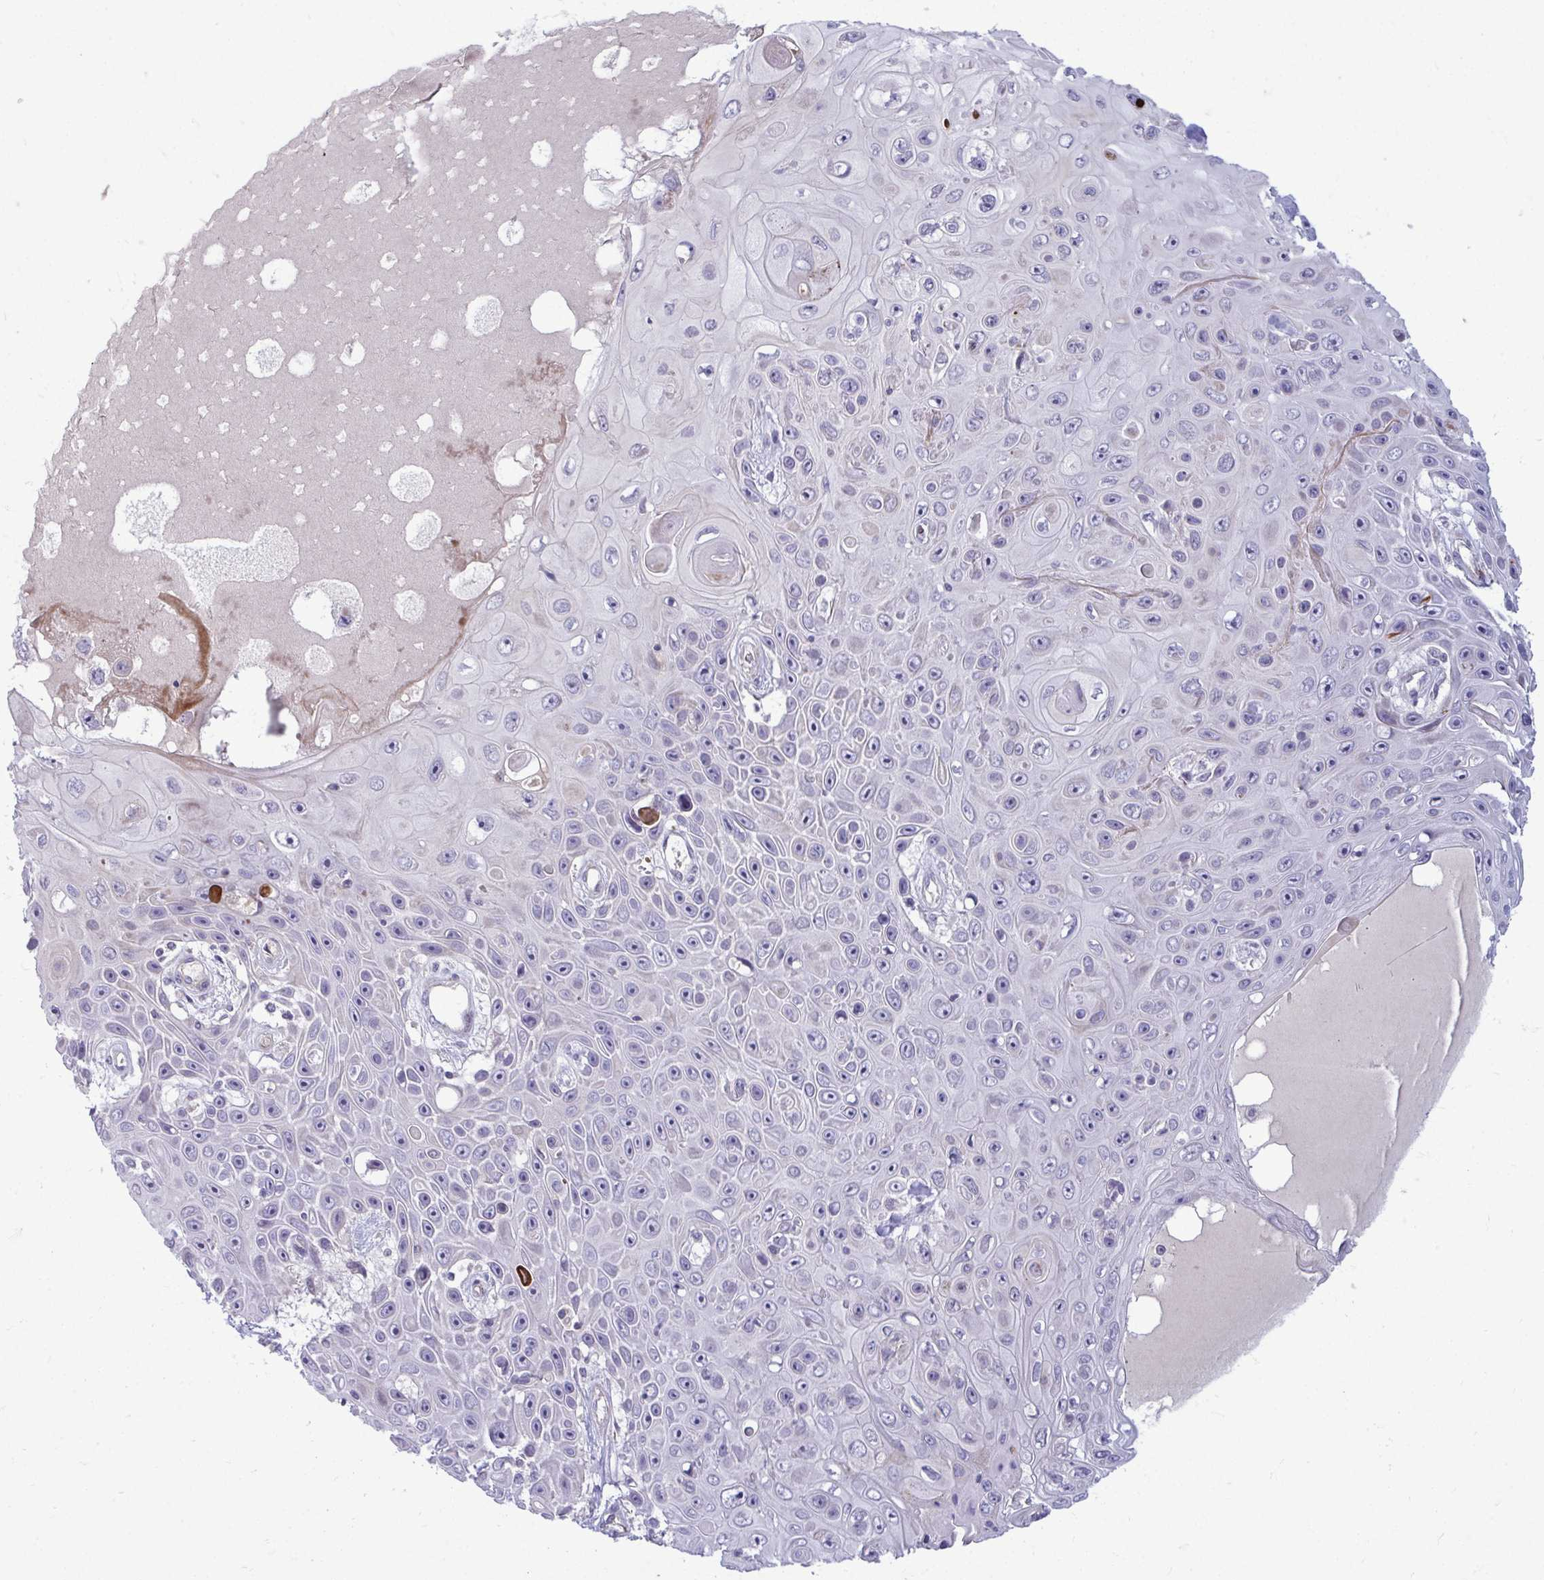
{"staining": {"intensity": "negative", "quantity": "none", "location": "none"}, "tissue": "skin cancer", "cell_type": "Tumor cells", "image_type": "cancer", "snomed": [{"axis": "morphology", "description": "Squamous cell carcinoma, NOS"}, {"axis": "topography", "description": "Skin"}], "caption": "Tumor cells are negative for protein expression in human squamous cell carcinoma (skin).", "gene": "SLC14A1", "patient": {"sex": "male", "age": 82}}